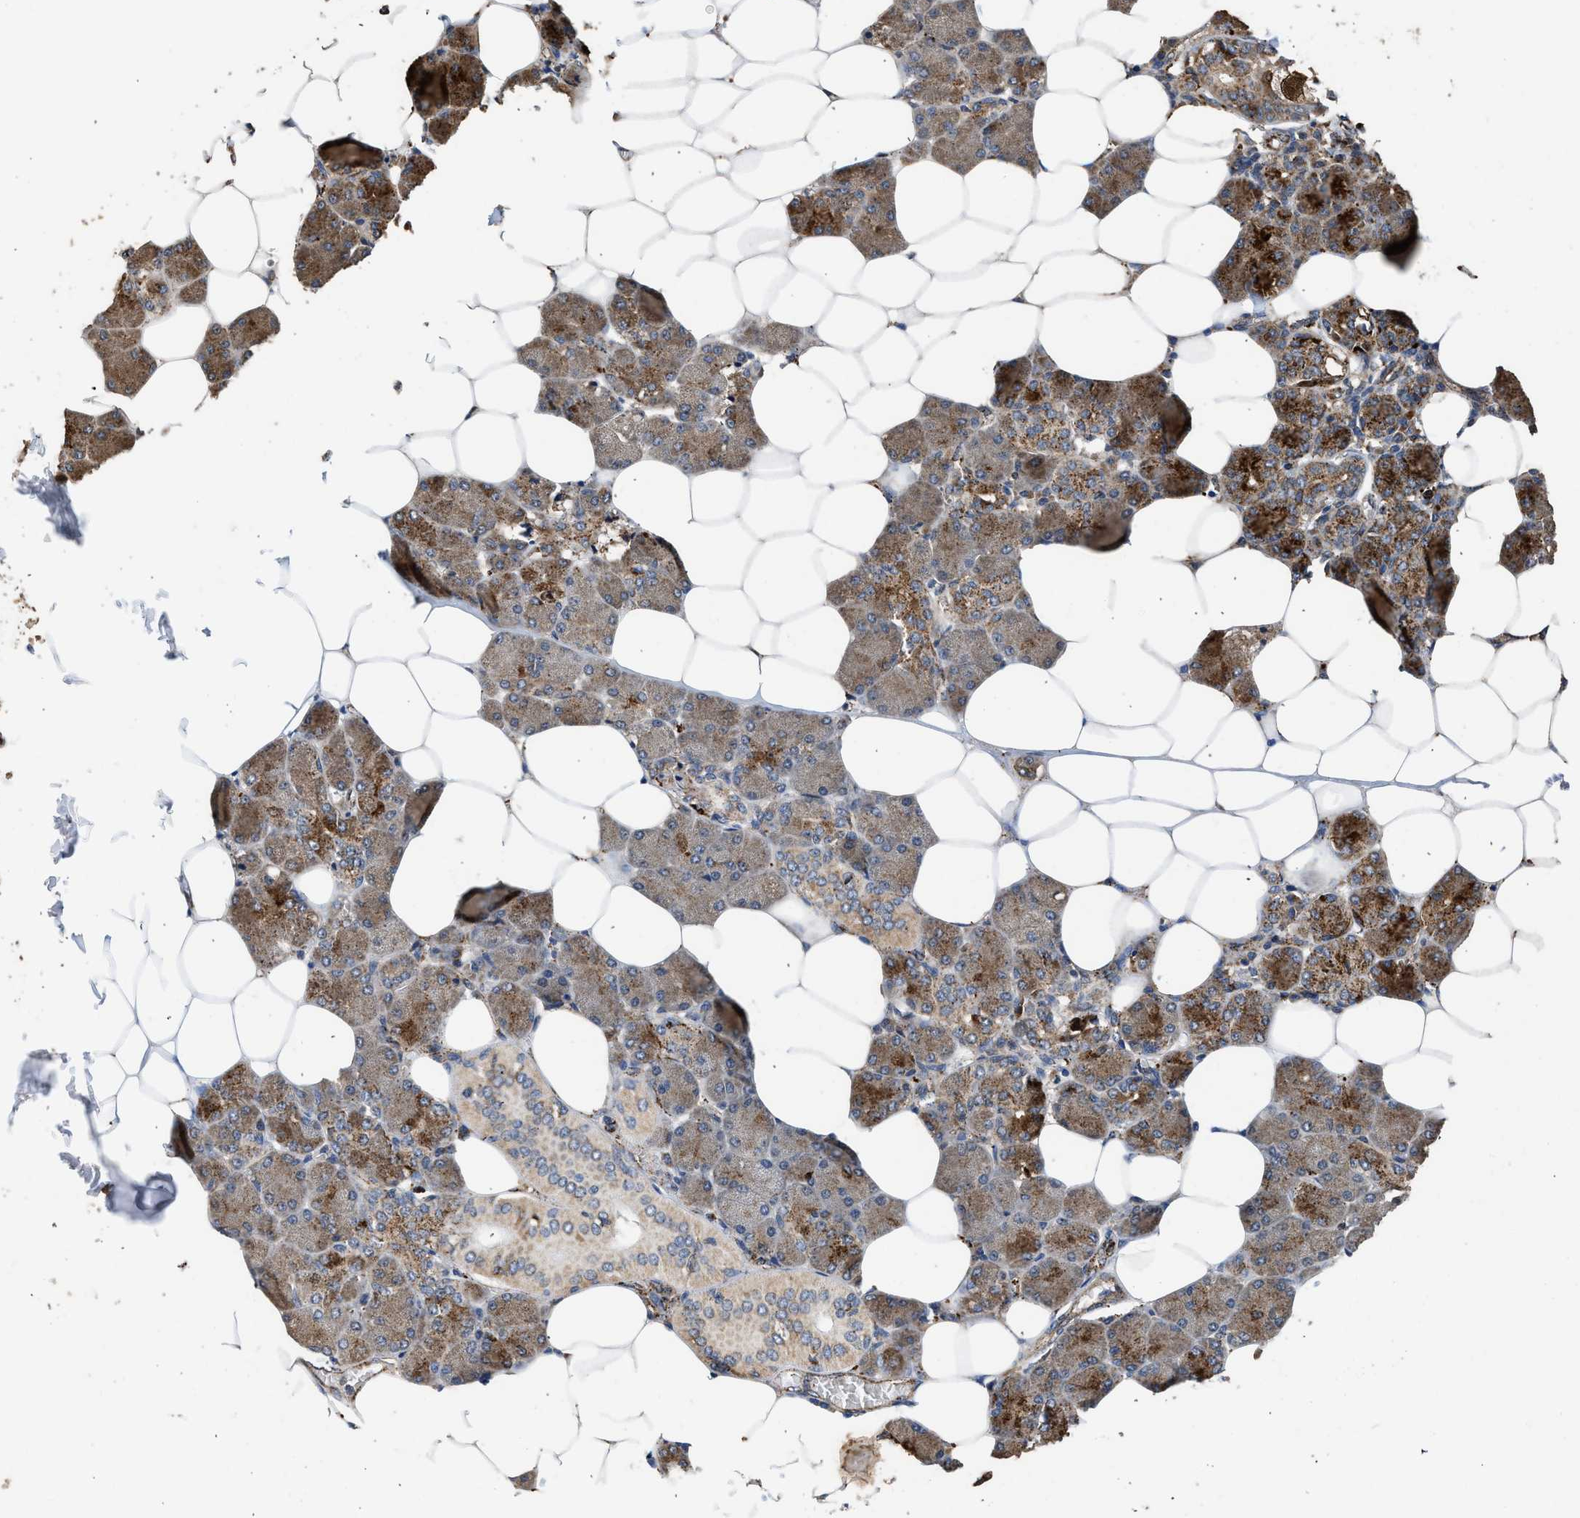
{"staining": {"intensity": "moderate", "quantity": ">75%", "location": "cytoplasmic/membranous"}, "tissue": "salivary gland", "cell_type": "Glandular cells", "image_type": "normal", "snomed": [{"axis": "morphology", "description": "Normal tissue, NOS"}, {"axis": "morphology", "description": "Adenoma, NOS"}, {"axis": "topography", "description": "Salivary gland"}], "caption": "Immunohistochemistry (IHC) of normal salivary gland exhibits medium levels of moderate cytoplasmic/membranous staining in approximately >75% of glandular cells.", "gene": "CTSV", "patient": {"sex": "female", "age": 32}}